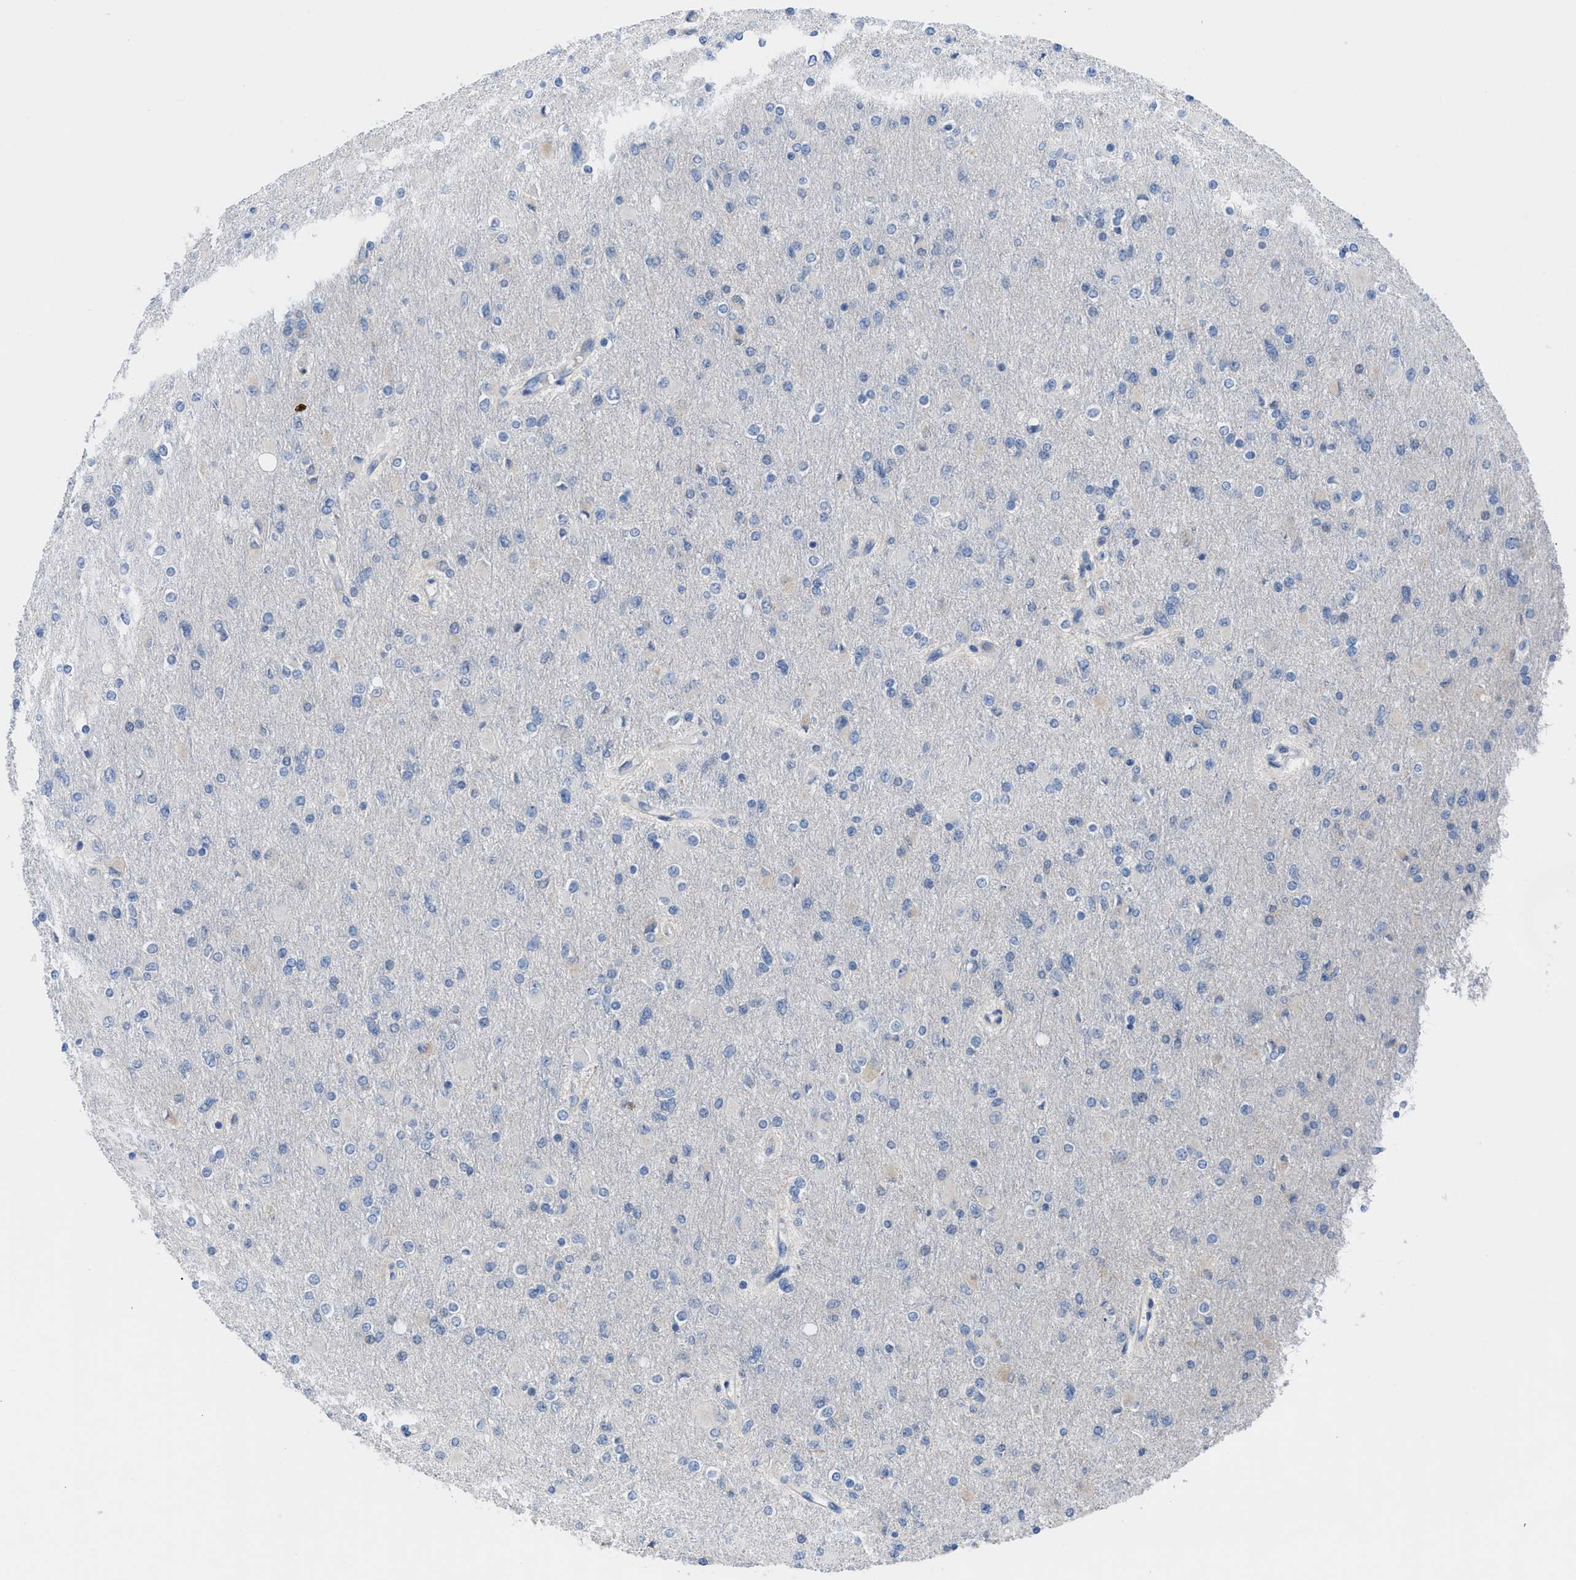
{"staining": {"intensity": "negative", "quantity": "none", "location": "none"}, "tissue": "glioma", "cell_type": "Tumor cells", "image_type": "cancer", "snomed": [{"axis": "morphology", "description": "Glioma, malignant, High grade"}, {"axis": "topography", "description": "Cerebral cortex"}], "caption": "A micrograph of glioma stained for a protein shows no brown staining in tumor cells.", "gene": "HPX", "patient": {"sex": "female", "age": 36}}